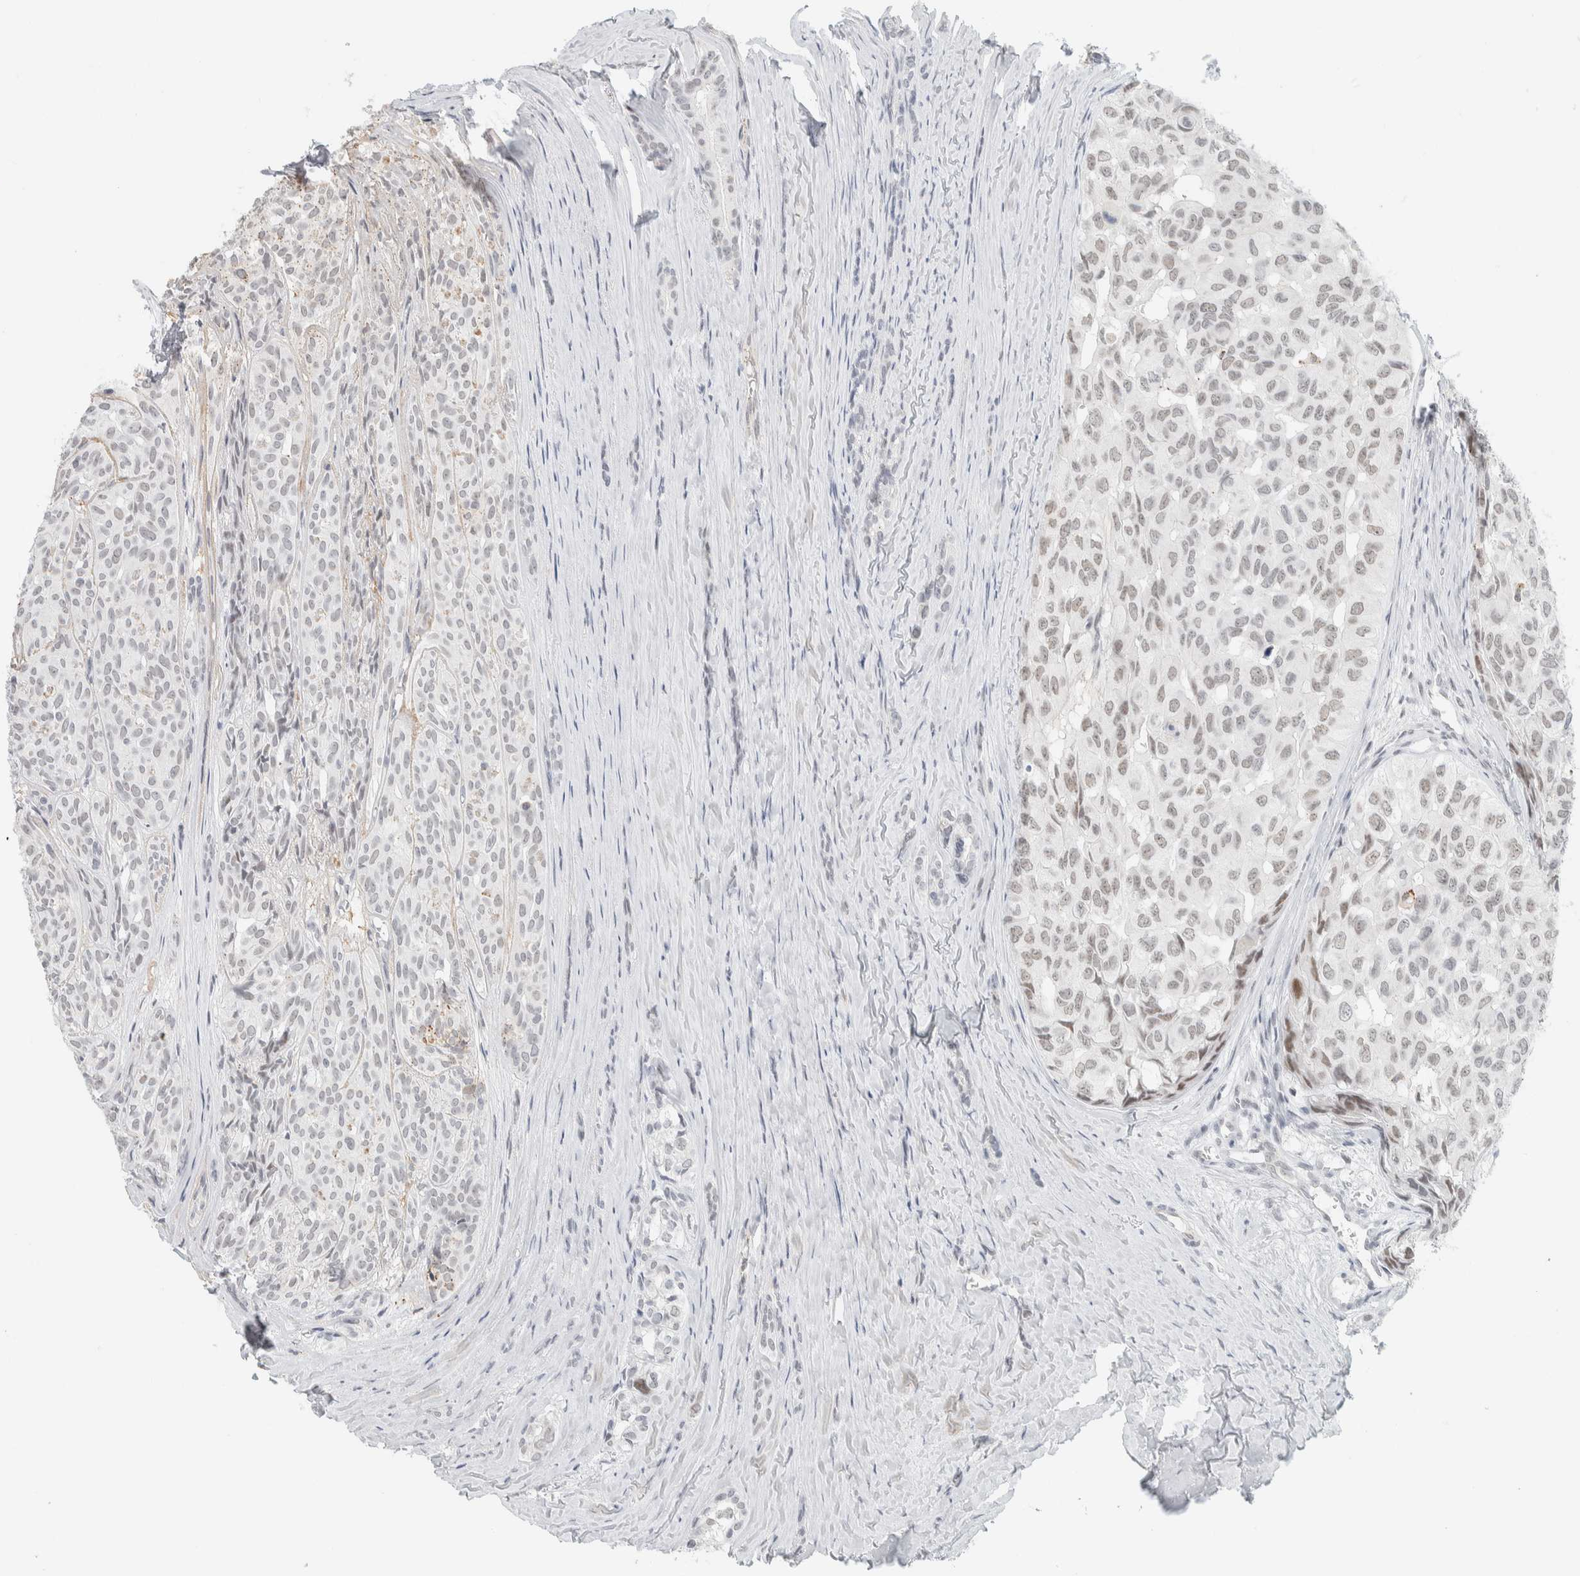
{"staining": {"intensity": "weak", "quantity": "<25%", "location": "nuclear"}, "tissue": "head and neck cancer", "cell_type": "Tumor cells", "image_type": "cancer", "snomed": [{"axis": "morphology", "description": "Adenocarcinoma, NOS"}, {"axis": "topography", "description": "Salivary gland, NOS"}, {"axis": "topography", "description": "Head-Neck"}], "caption": "Immunohistochemical staining of human head and neck cancer demonstrates no significant expression in tumor cells.", "gene": "CDH17", "patient": {"sex": "female", "age": 76}}